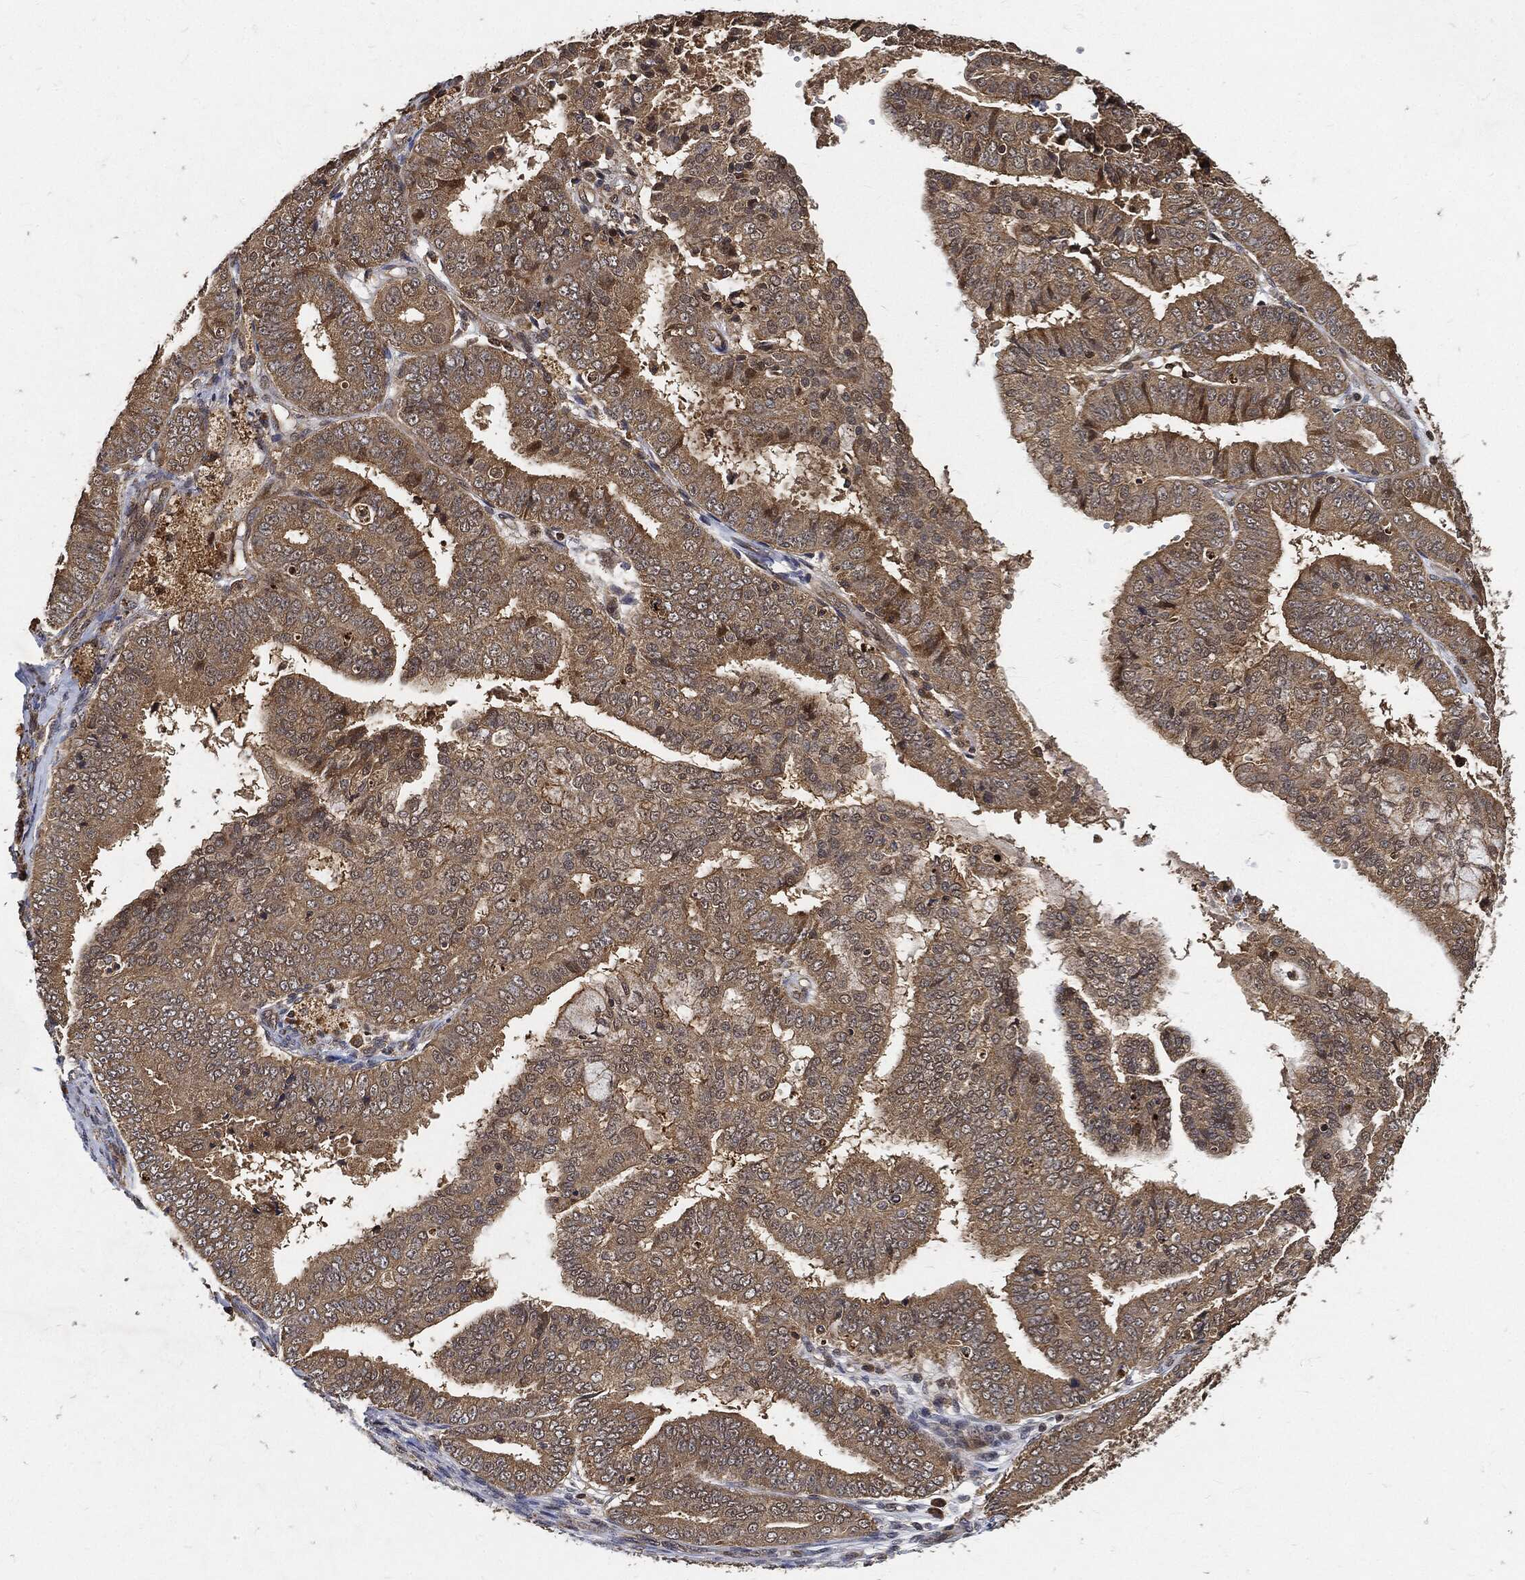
{"staining": {"intensity": "weak", "quantity": ">75%", "location": "cytoplasmic/membranous"}, "tissue": "endometrial cancer", "cell_type": "Tumor cells", "image_type": "cancer", "snomed": [{"axis": "morphology", "description": "Adenocarcinoma, NOS"}, {"axis": "topography", "description": "Endometrium"}], "caption": "This is a micrograph of IHC staining of endometrial adenocarcinoma, which shows weak positivity in the cytoplasmic/membranous of tumor cells.", "gene": "ZNF226", "patient": {"sex": "female", "age": 63}}